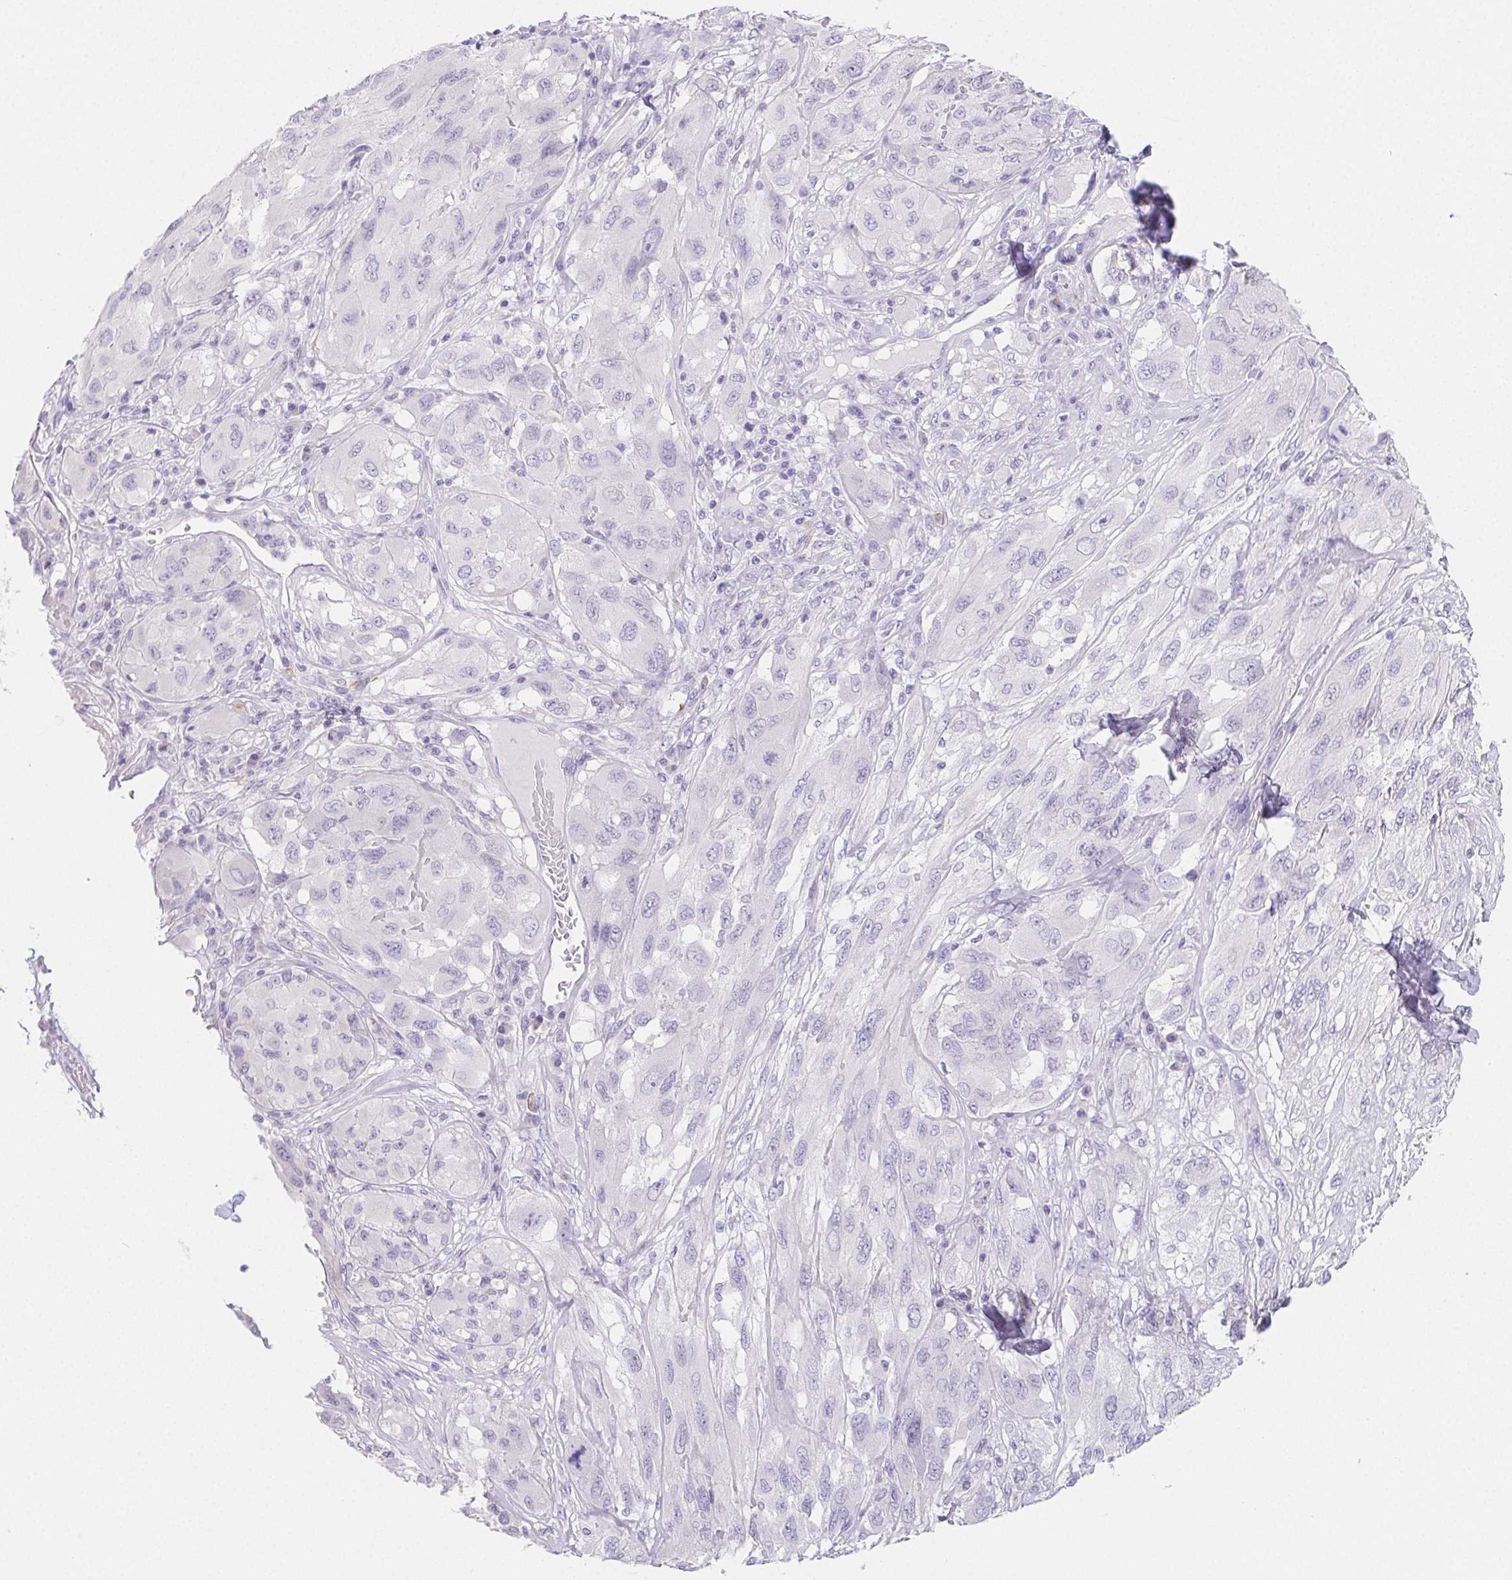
{"staining": {"intensity": "negative", "quantity": "none", "location": "none"}, "tissue": "melanoma", "cell_type": "Tumor cells", "image_type": "cancer", "snomed": [{"axis": "morphology", "description": "Malignant melanoma, NOS"}, {"axis": "topography", "description": "Skin"}], "caption": "Human melanoma stained for a protein using IHC shows no staining in tumor cells.", "gene": "ZBBX", "patient": {"sex": "female", "age": 91}}